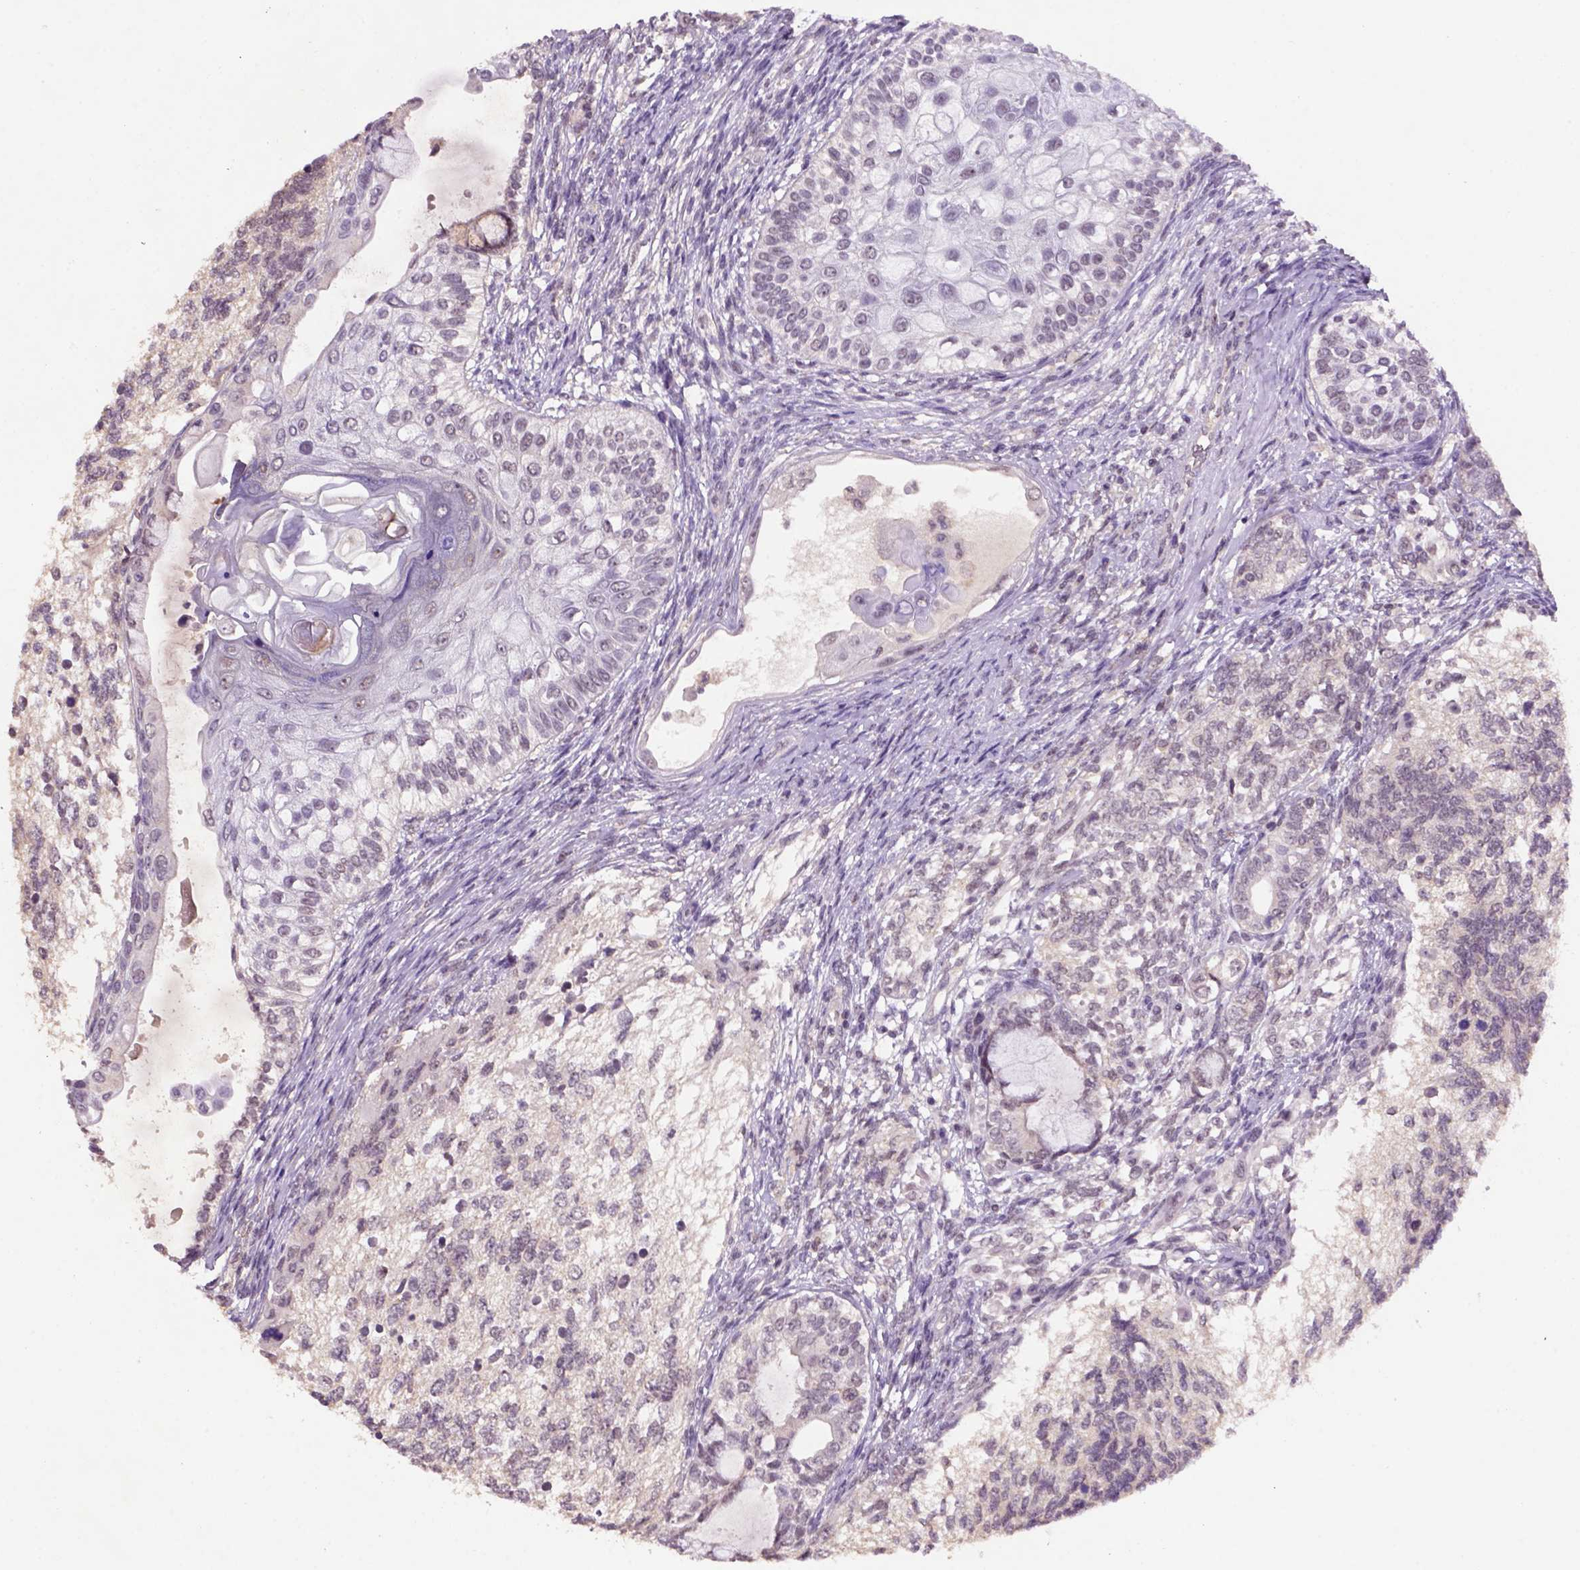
{"staining": {"intensity": "weak", "quantity": "25%-75%", "location": "cytoplasmic/membranous,nuclear"}, "tissue": "testis cancer", "cell_type": "Tumor cells", "image_type": "cancer", "snomed": [{"axis": "morphology", "description": "Seminoma, NOS"}, {"axis": "morphology", "description": "Carcinoma, Embryonal, NOS"}, {"axis": "topography", "description": "Testis"}], "caption": "Testis embryonal carcinoma stained for a protein exhibits weak cytoplasmic/membranous and nuclear positivity in tumor cells.", "gene": "SCML4", "patient": {"sex": "male", "age": 41}}